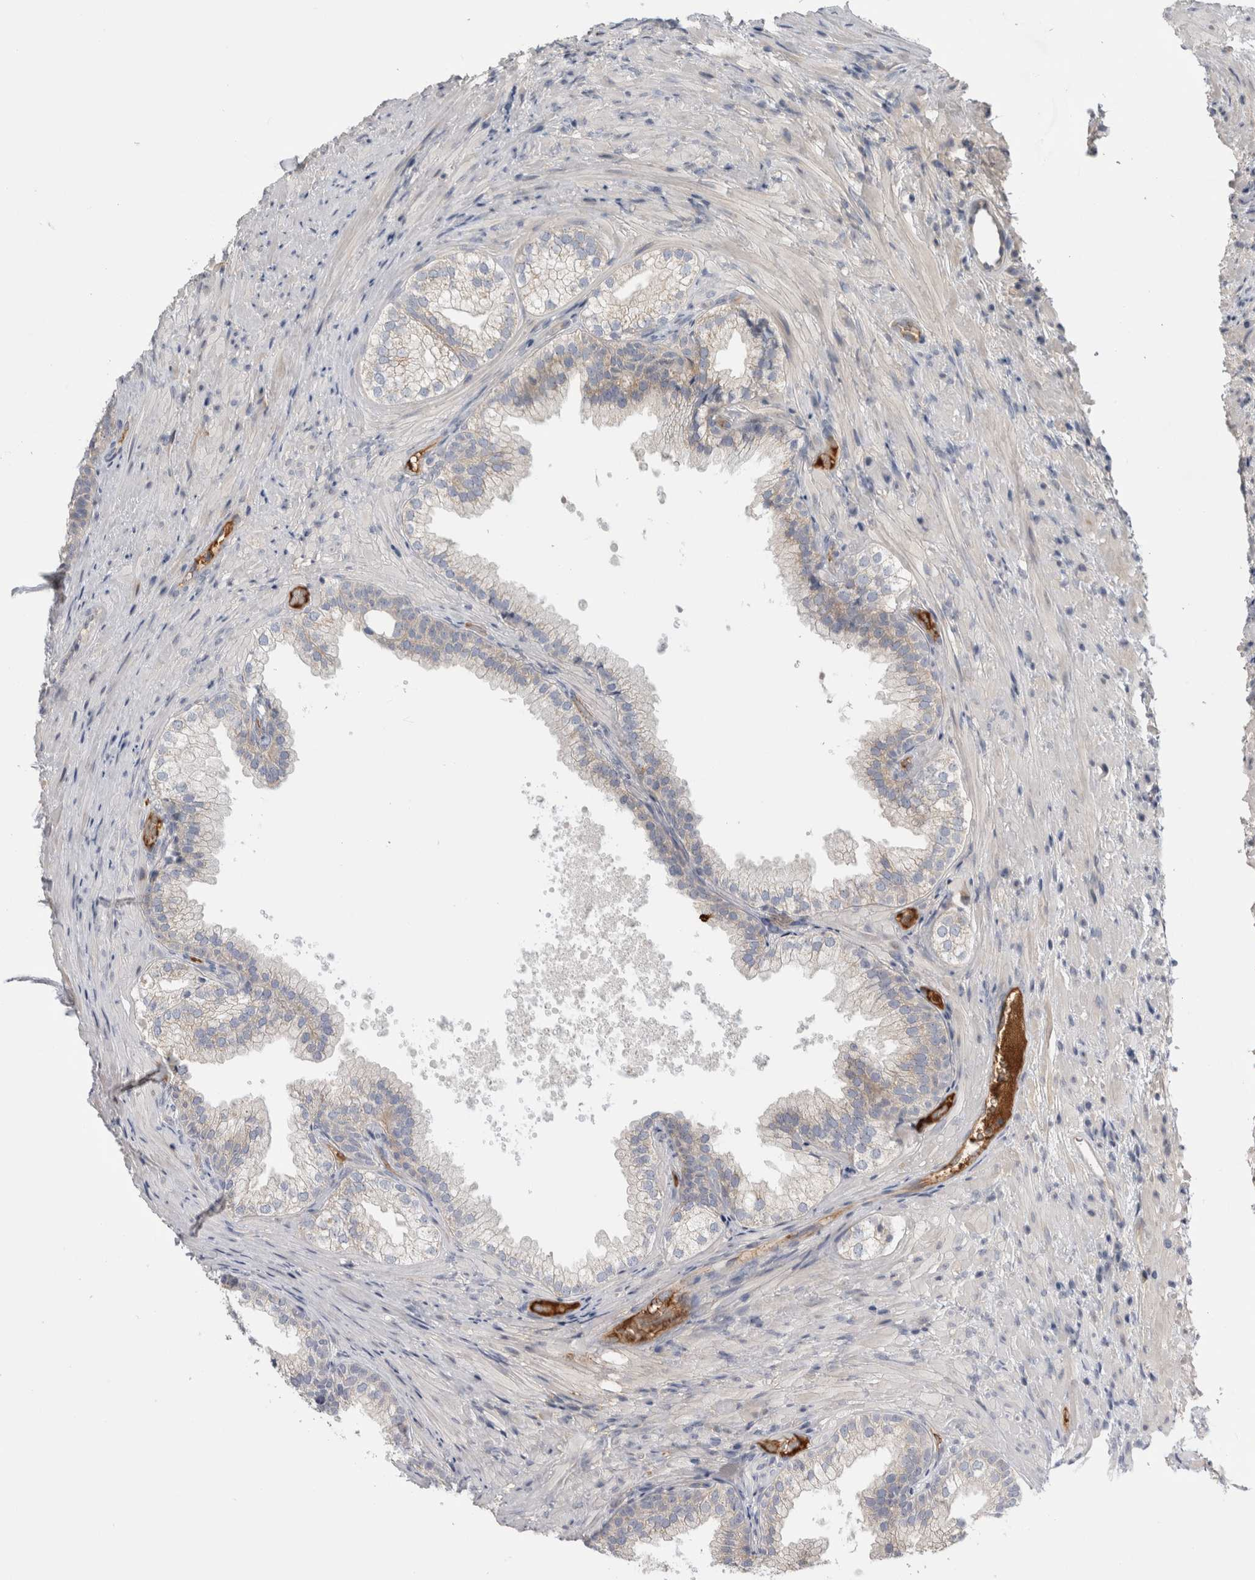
{"staining": {"intensity": "weak", "quantity": "<25%", "location": "cytoplasmic/membranous"}, "tissue": "prostate", "cell_type": "Glandular cells", "image_type": "normal", "snomed": [{"axis": "morphology", "description": "Normal tissue, NOS"}, {"axis": "topography", "description": "Prostate"}], "caption": "Immunohistochemistry (IHC) photomicrograph of benign prostate: human prostate stained with DAB (3,3'-diaminobenzidine) shows no significant protein positivity in glandular cells.", "gene": "TBCE", "patient": {"sex": "male", "age": 76}}